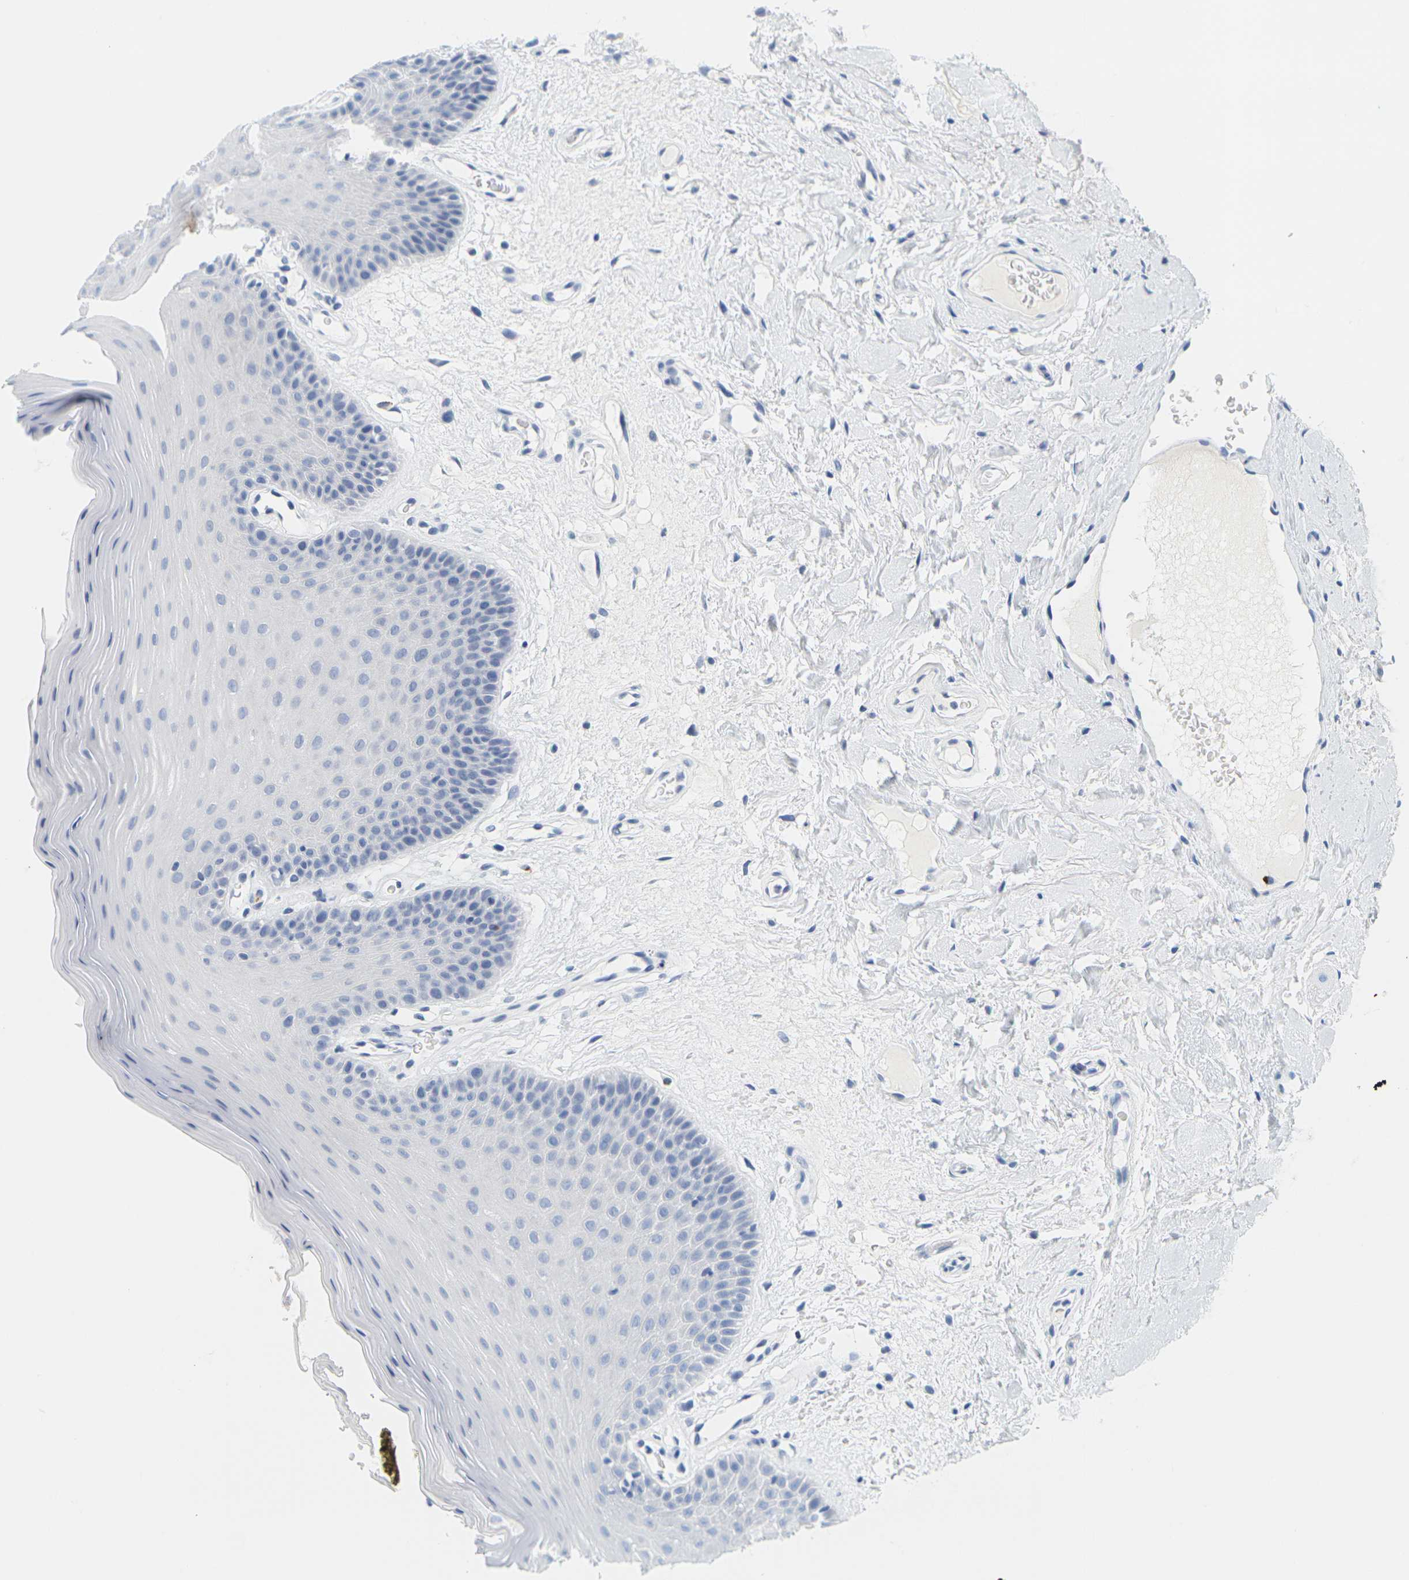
{"staining": {"intensity": "negative", "quantity": "none", "location": "none"}, "tissue": "oral mucosa", "cell_type": "Squamous epithelial cells", "image_type": "normal", "snomed": [{"axis": "morphology", "description": "Normal tissue, NOS"}, {"axis": "morphology", "description": "Squamous cell carcinoma, NOS"}, {"axis": "topography", "description": "Skeletal muscle"}, {"axis": "topography", "description": "Adipose tissue"}, {"axis": "topography", "description": "Vascular tissue"}, {"axis": "topography", "description": "Oral tissue"}, {"axis": "topography", "description": "Peripheral nerve tissue"}, {"axis": "topography", "description": "Head-Neck"}], "caption": "IHC of unremarkable oral mucosa exhibits no expression in squamous epithelial cells. The staining is performed using DAB (3,3'-diaminobenzidine) brown chromogen with nuclei counter-stained in using hematoxylin.", "gene": "HLA", "patient": {"sex": "male", "age": 71}}